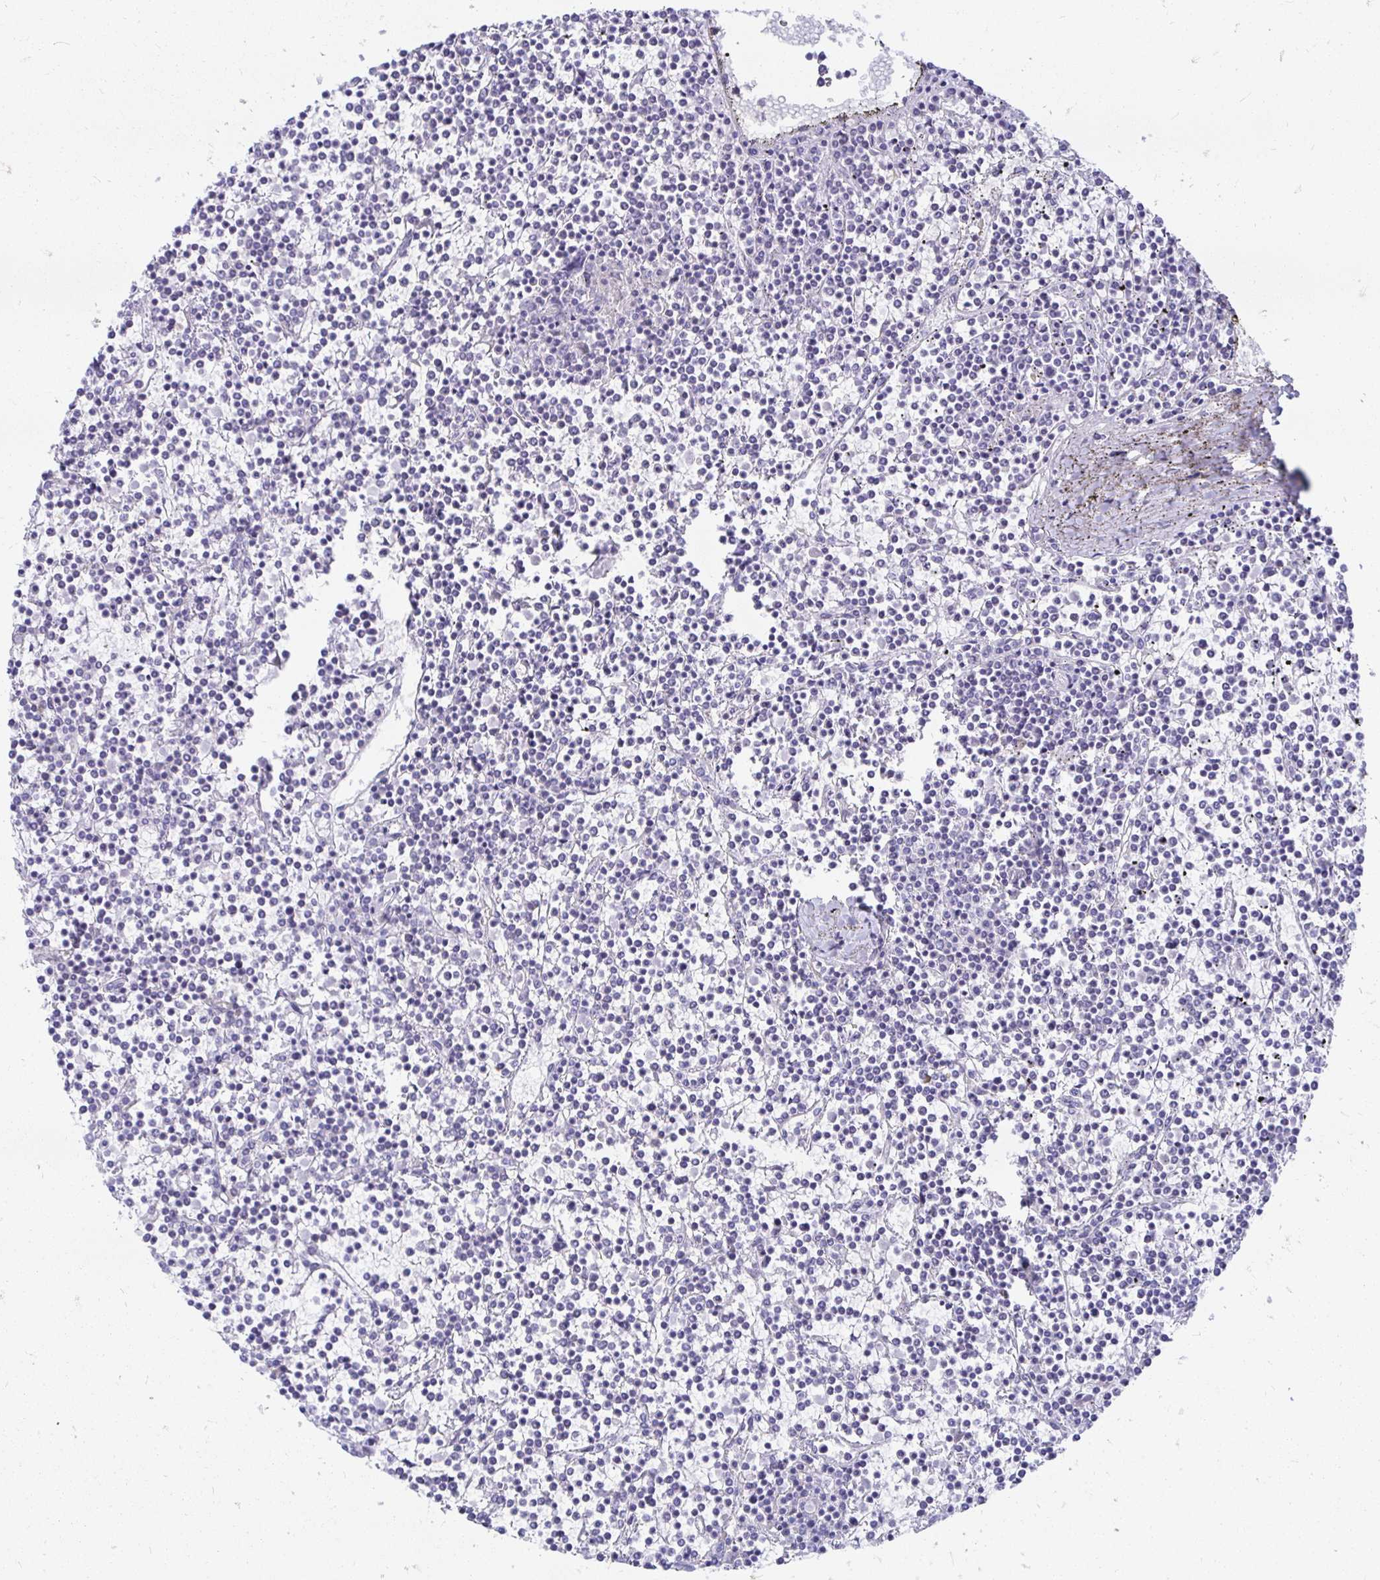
{"staining": {"intensity": "negative", "quantity": "none", "location": "none"}, "tissue": "lymphoma", "cell_type": "Tumor cells", "image_type": "cancer", "snomed": [{"axis": "morphology", "description": "Malignant lymphoma, non-Hodgkin's type, Low grade"}, {"axis": "topography", "description": "Spleen"}], "caption": "Image shows no significant protein expression in tumor cells of malignant lymphoma, non-Hodgkin's type (low-grade).", "gene": "PEG10", "patient": {"sex": "female", "age": 19}}